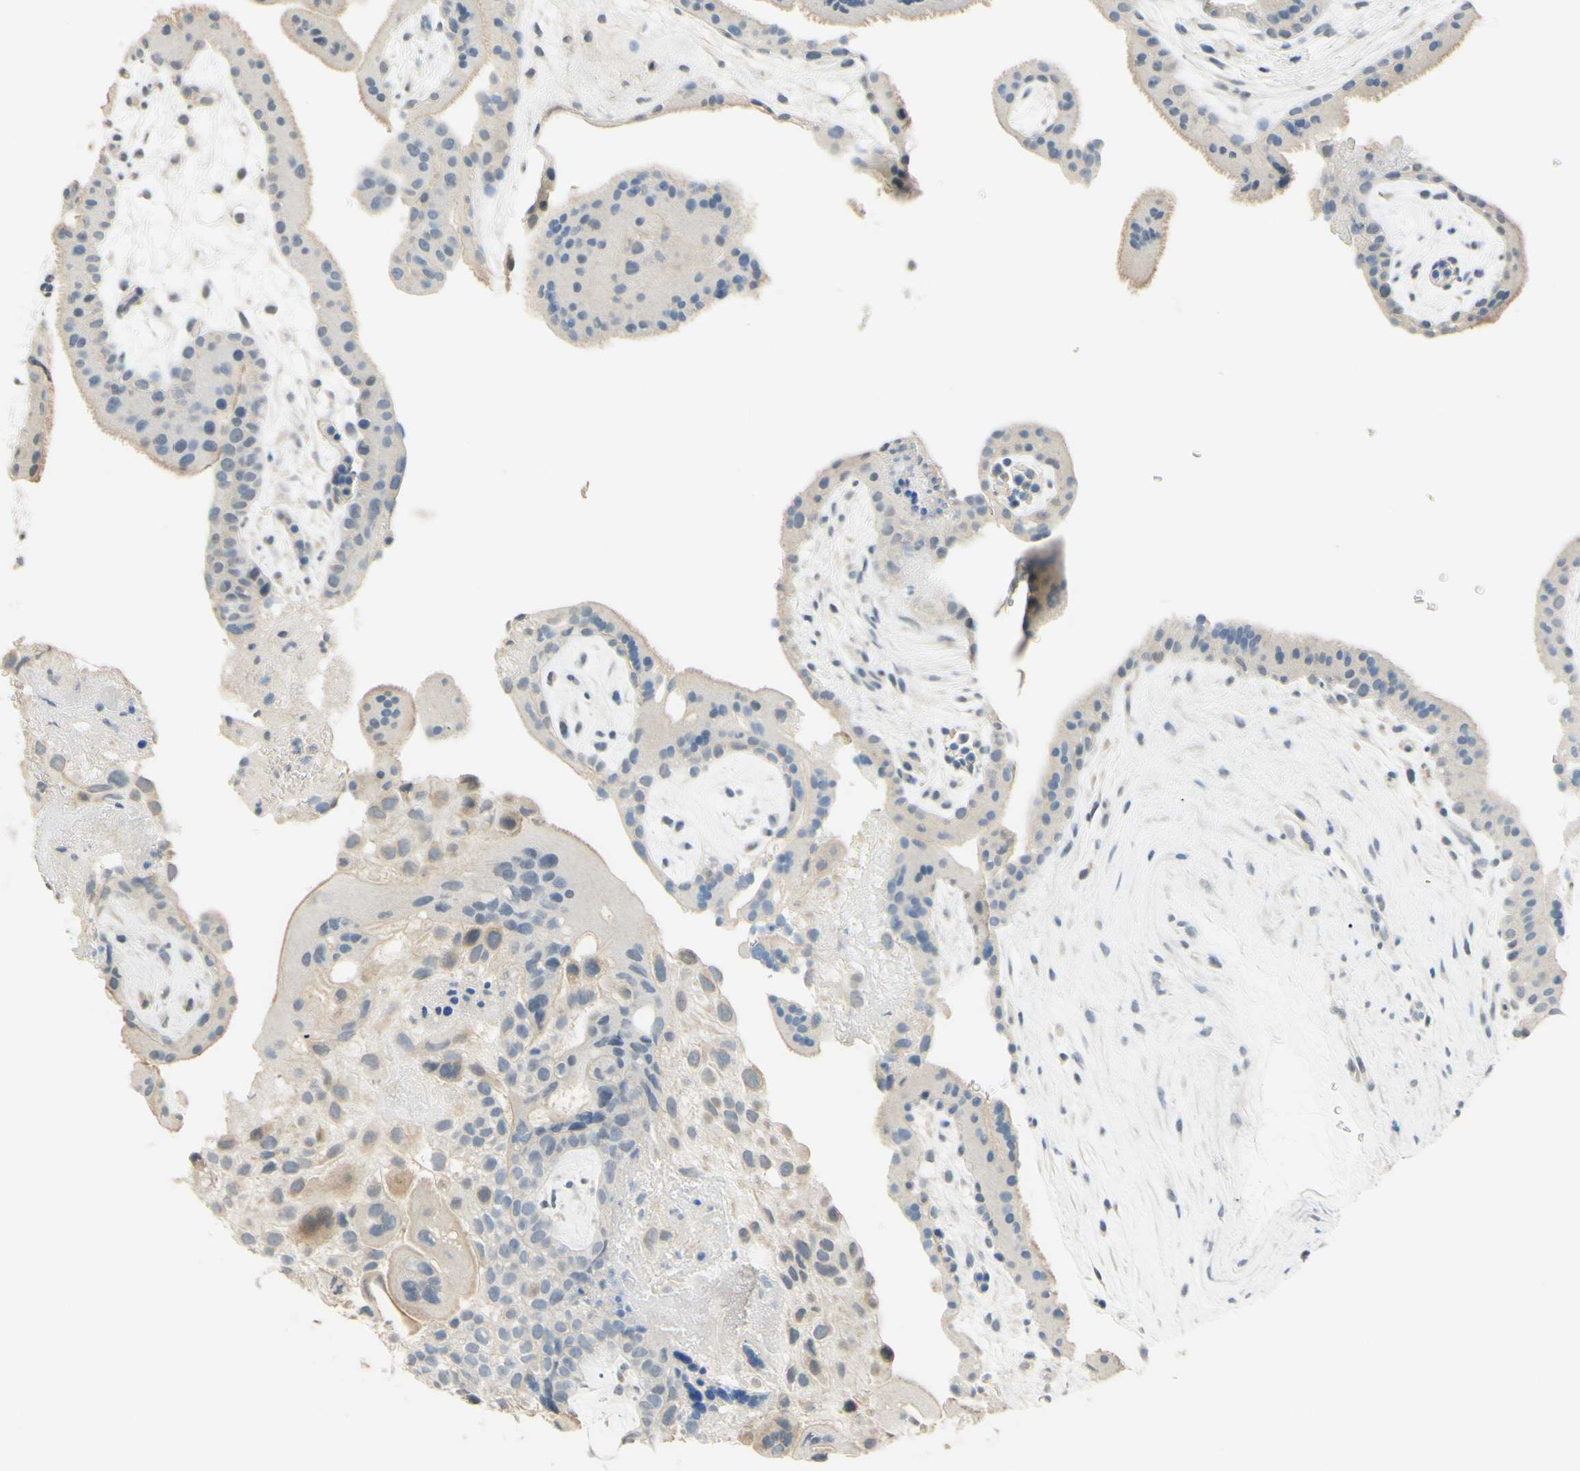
{"staining": {"intensity": "weak", "quantity": "25%-75%", "location": "cytoplasmic/membranous"}, "tissue": "placenta", "cell_type": "Decidual cells", "image_type": "normal", "snomed": [{"axis": "morphology", "description": "Normal tissue, NOS"}, {"axis": "topography", "description": "Placenta"}], "caption": "DAB immunohistochemical staining of benign human placenta shows weak cytoplasmic/membranous protein expression in about 25%-75% of decidual cells.", "gene": "MAG", "patient": {"sex": "female", "age": 19}}